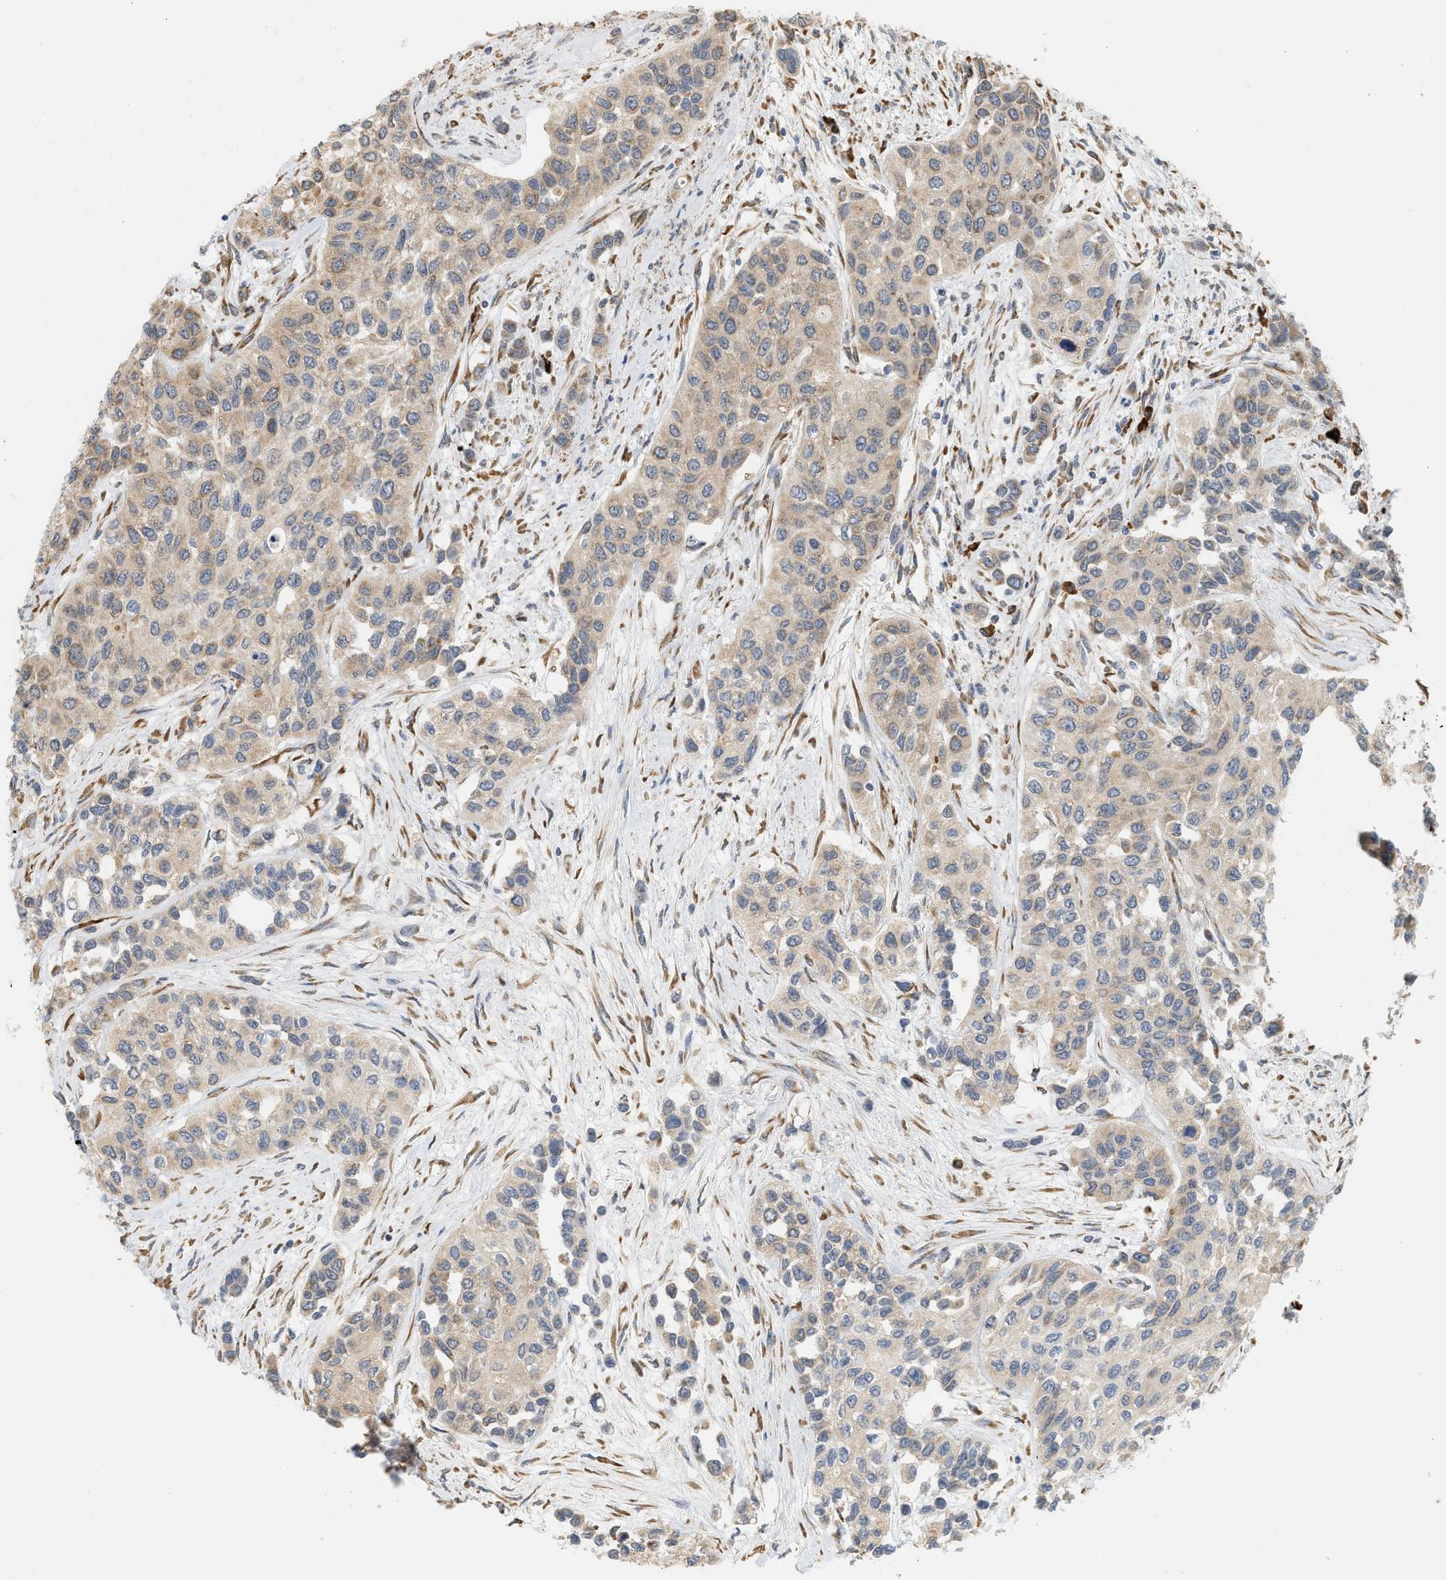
{"staining": {"intensity": "weak", "quantity": ">75%", "location": "cytoplasmic/membranous"}, "tissue": "urothelial cancer", "cell_type": "Tumor cells", "image_type": "cancer", "snomed": [{"axis": "morphology", "description": "Urothelial carcinoma, High grade"}, {"axis": "topography", "description": "Urinary bladder"}], "caption": "Immunohistochemistry micrograph of human urothelial cancer stained for a protein (brown), which demonstrates low levels of weak cytoplasmic/membranous positivity in approximately >75% of tumor cells.", "gene": "SVOP", "patient": {"sex": "female", "age": 56}}